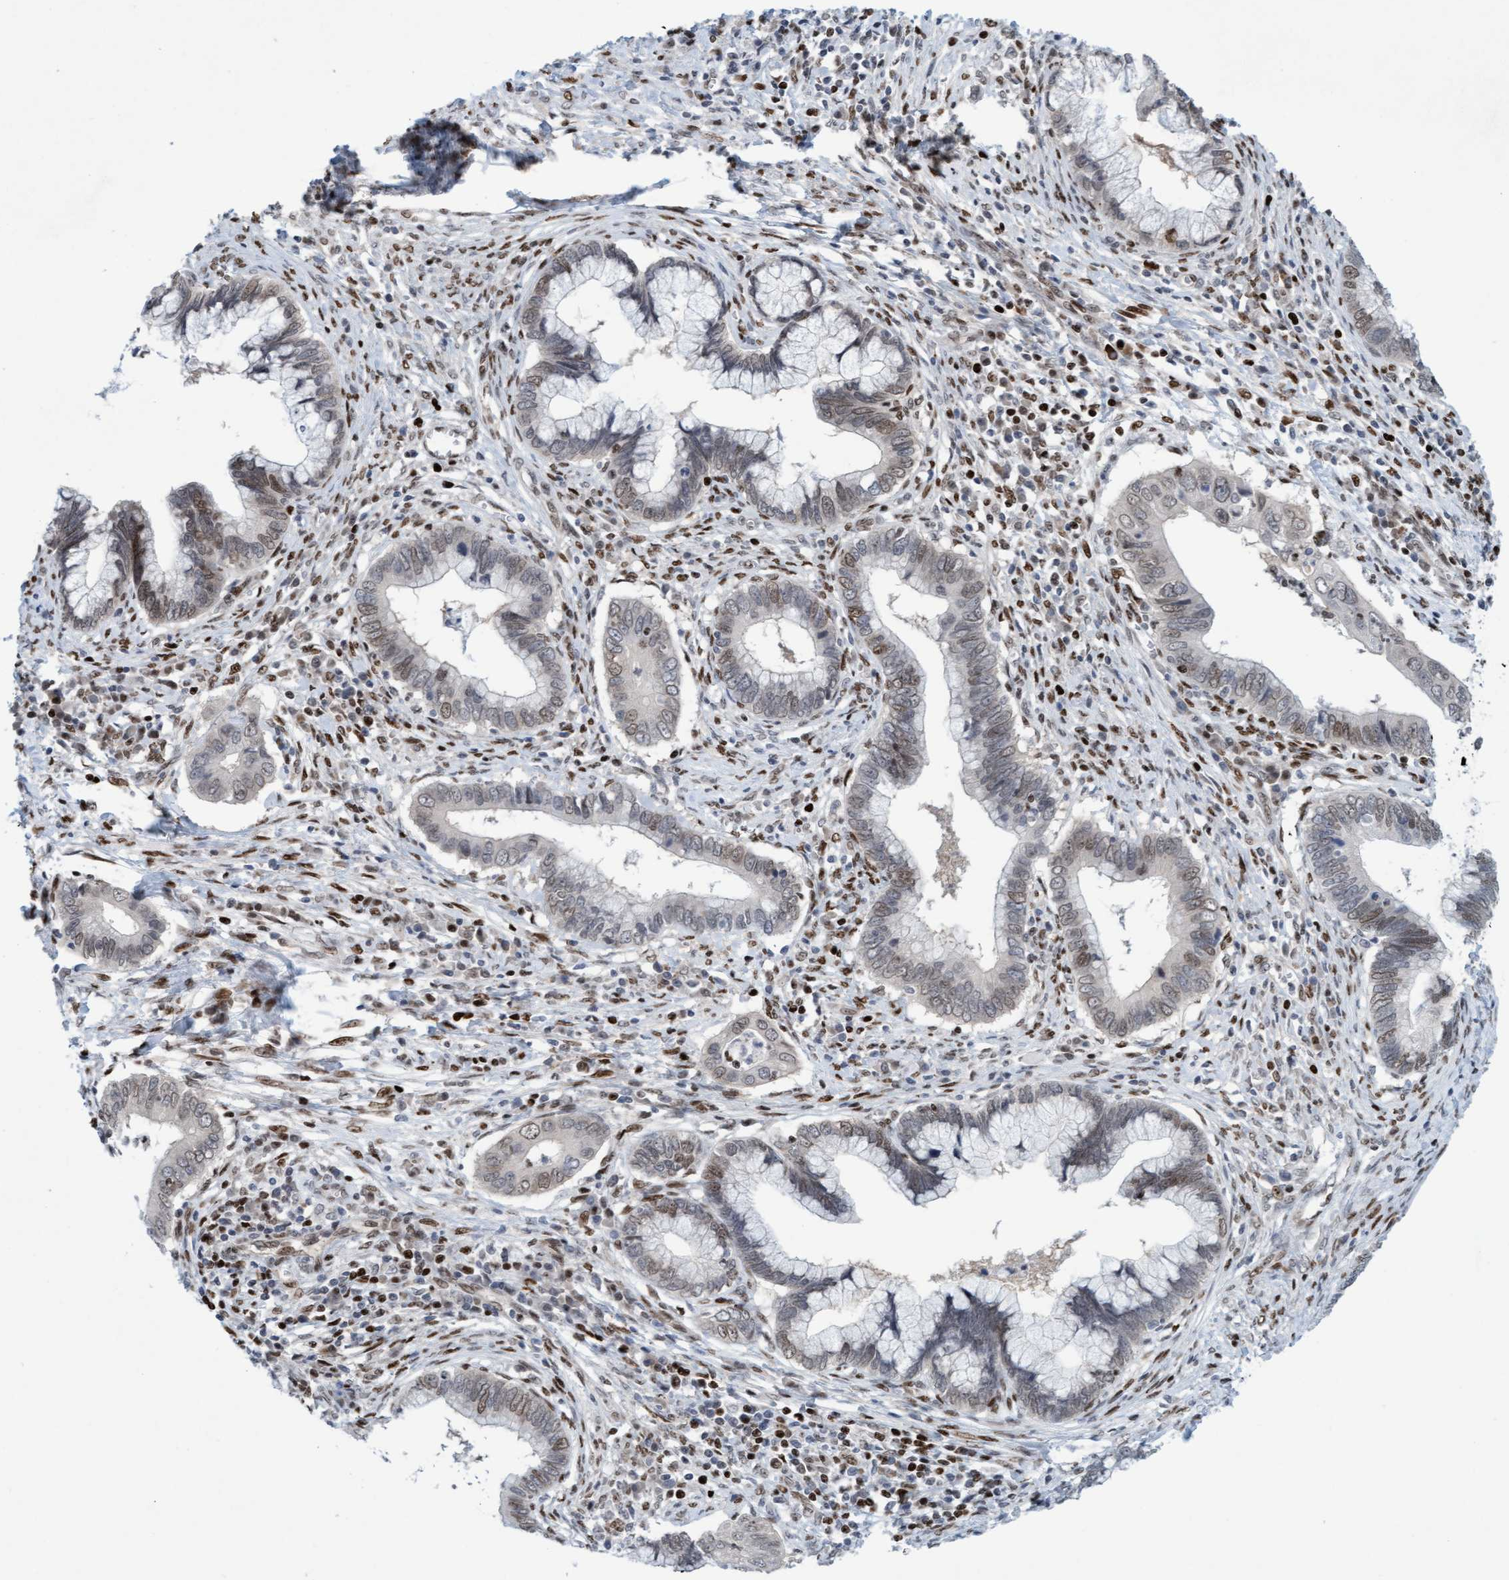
{"staining": {"intensity": "weak", "quantity": "25%-75%", "location": "nuclear"}, "tissue": "cervical cancer", "cell_type": "Tumor cells", "image_type": "cancer", "snomed": [{"axis": "morphology", "description": "Adenocarcinoma, NOS"}, {"axis": "topography", "description": "Cervix"}], "caption": "Immunohistochemistry of human cervical cancer reveals low levels of weak nuclear expression in approximately 25%-75% of tumor cells.", "gene": "GLRX2", "patient": {"sex": "female", "age": 44}}